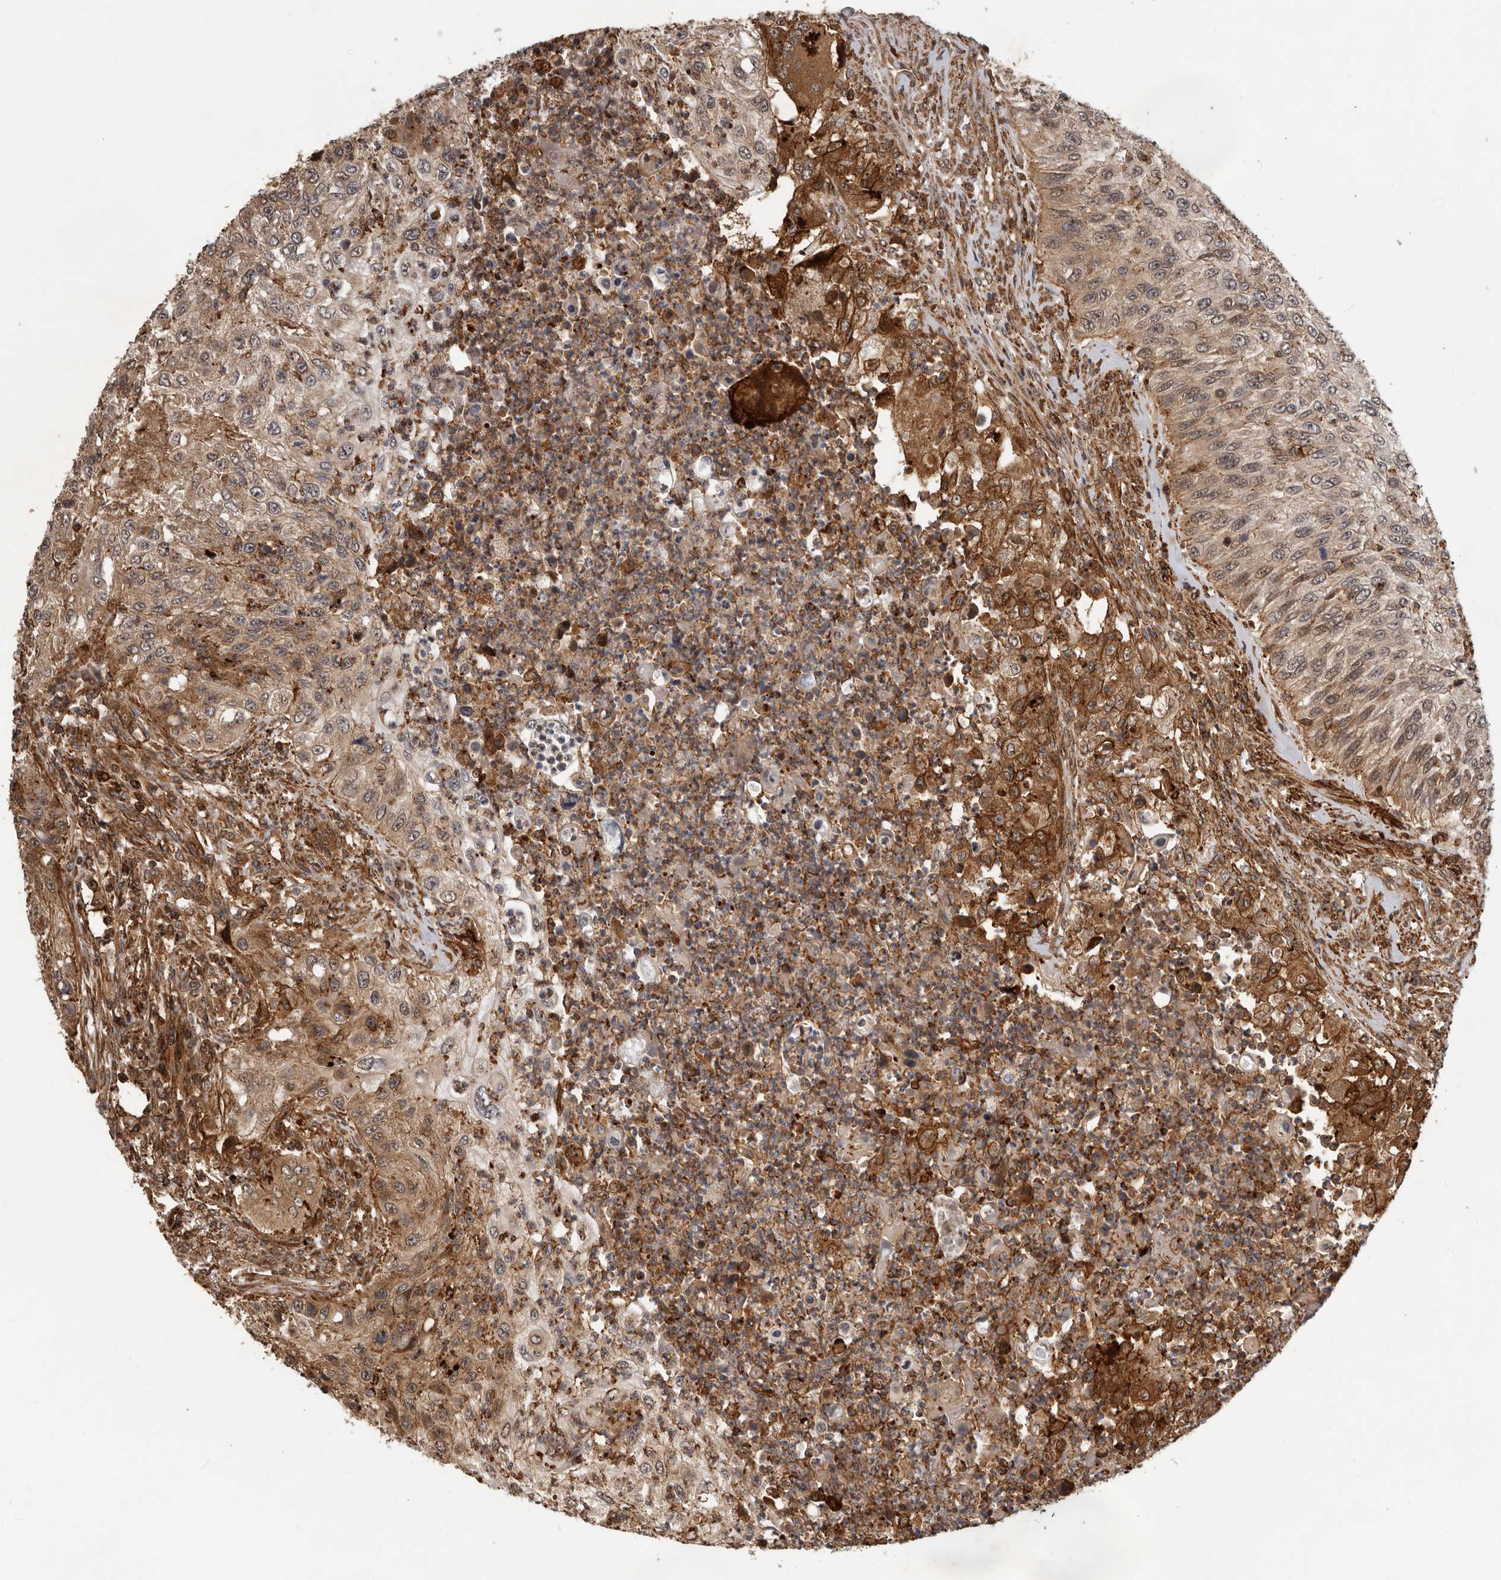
{"staining": {"intensity": "moderate", "quantity": ">75%", "location": "cytoplasmic/membranous"}, "tissue": "urothelial cancer", "cell_type": "Tumor cells", "image_type": "cancer", "snomed": [{"axis": "morphology", "description": "Urothelial carcinoma, High grade"}, {"axis": "topography", "description": "Urinary bladder"}], "caption": "The histopathology image displays staining of high-grade urothelial carcinoma, revealing moderate cytoplasmic/membranous protein positivity (brown color) within tumor cells.", "gene": "RNF157", "patient": {"sex": "female", "age": 60}}